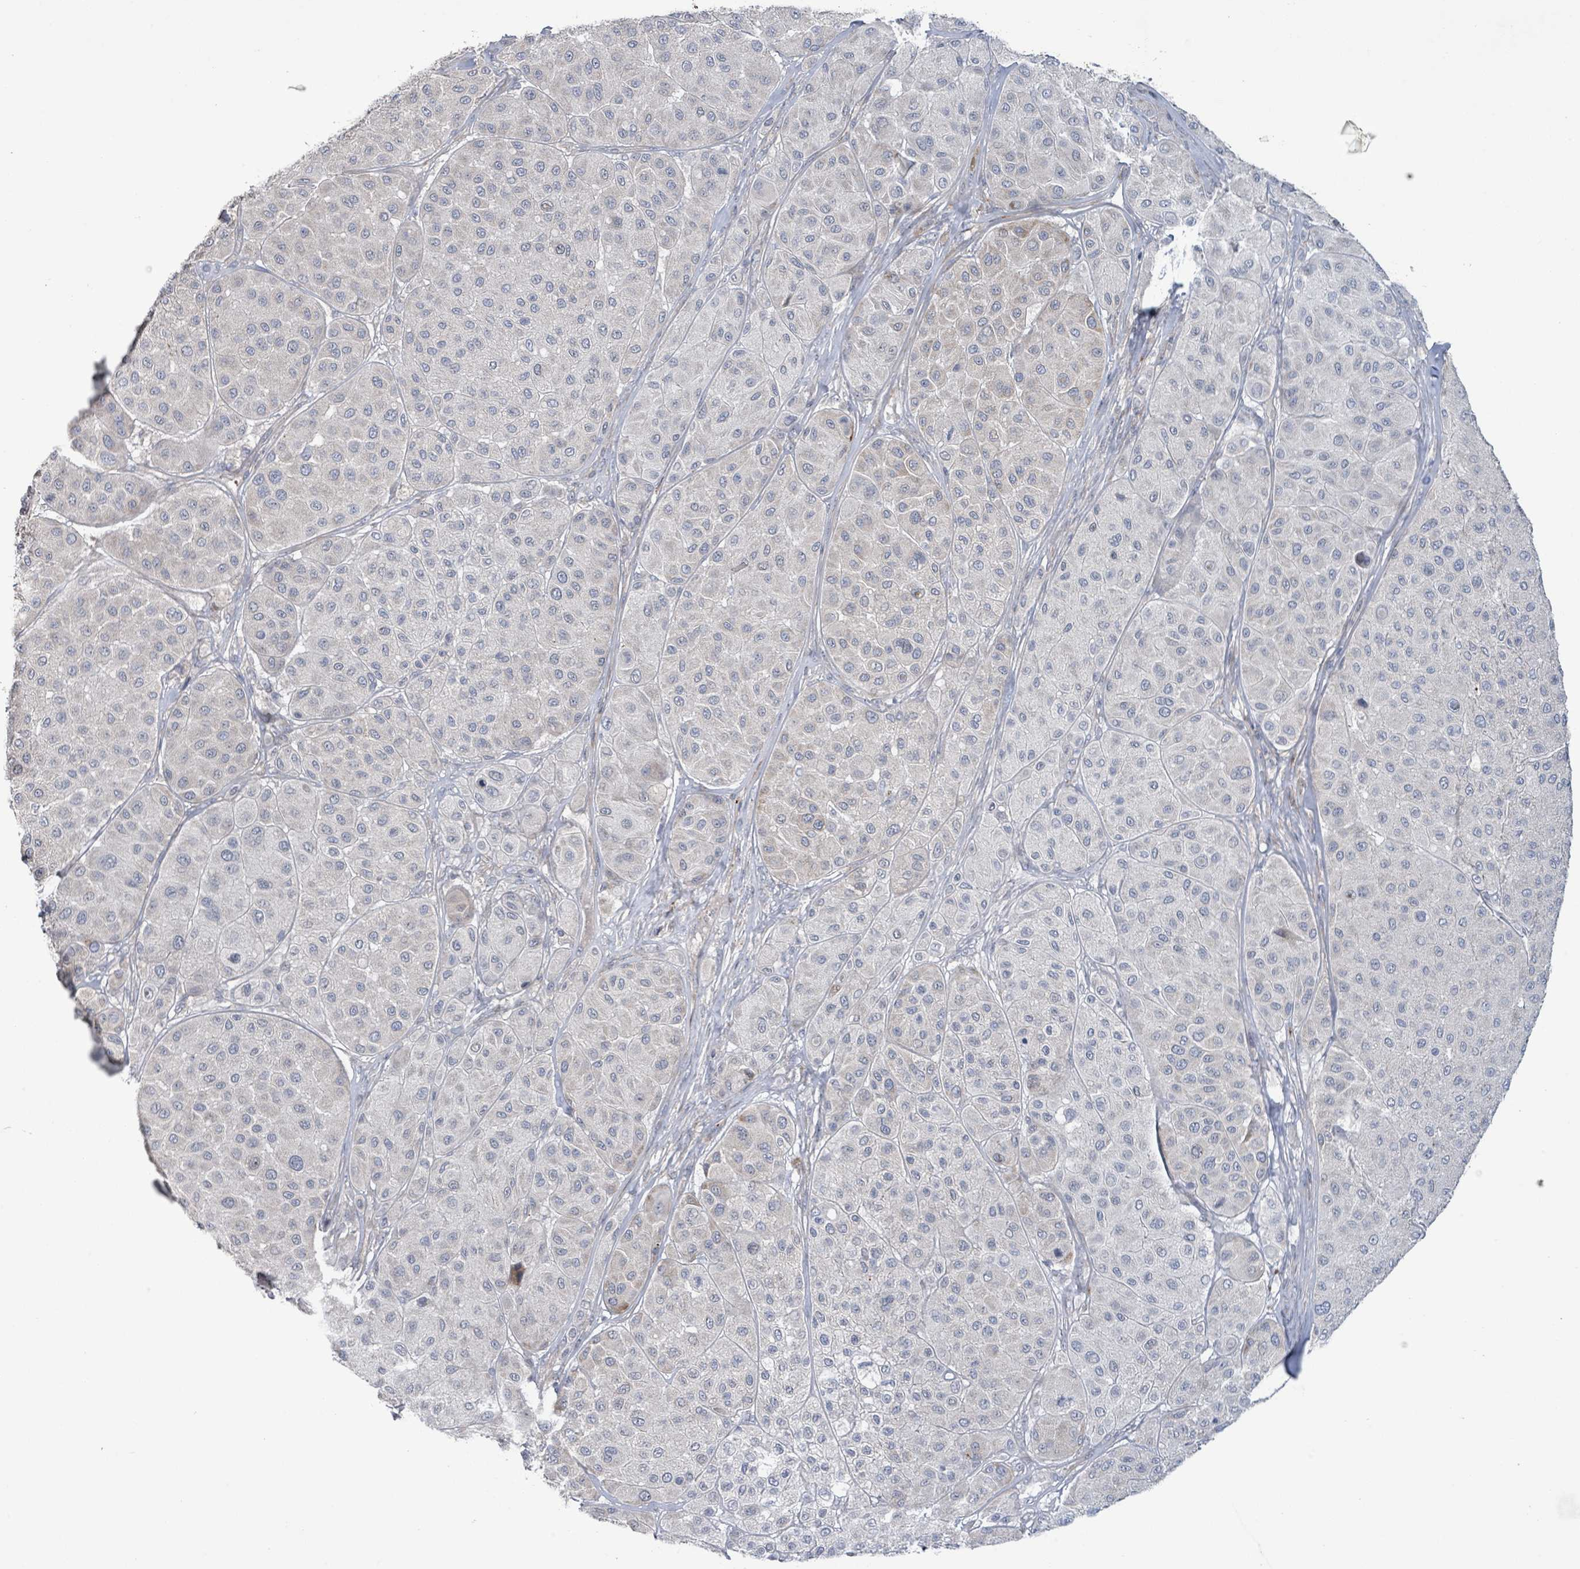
{"staining": {"intensity": "negative", "quantity": "none", "location": "none"}, "tissue": "melanoma", "cell_type": "Tumor cells", "image_type": "cancer", "snomed": [{"axis": "morphology", "description": "Malignant melanoma, Metastatic site"}, {"axis": "topography", "description": "Smooth muscle"}], "caption": "Immunohistochemical staining of melanoma displays no significant staining in tumor cells.", "gene": "LILRA4", "patient": {"sex": "male", "age": 41}}